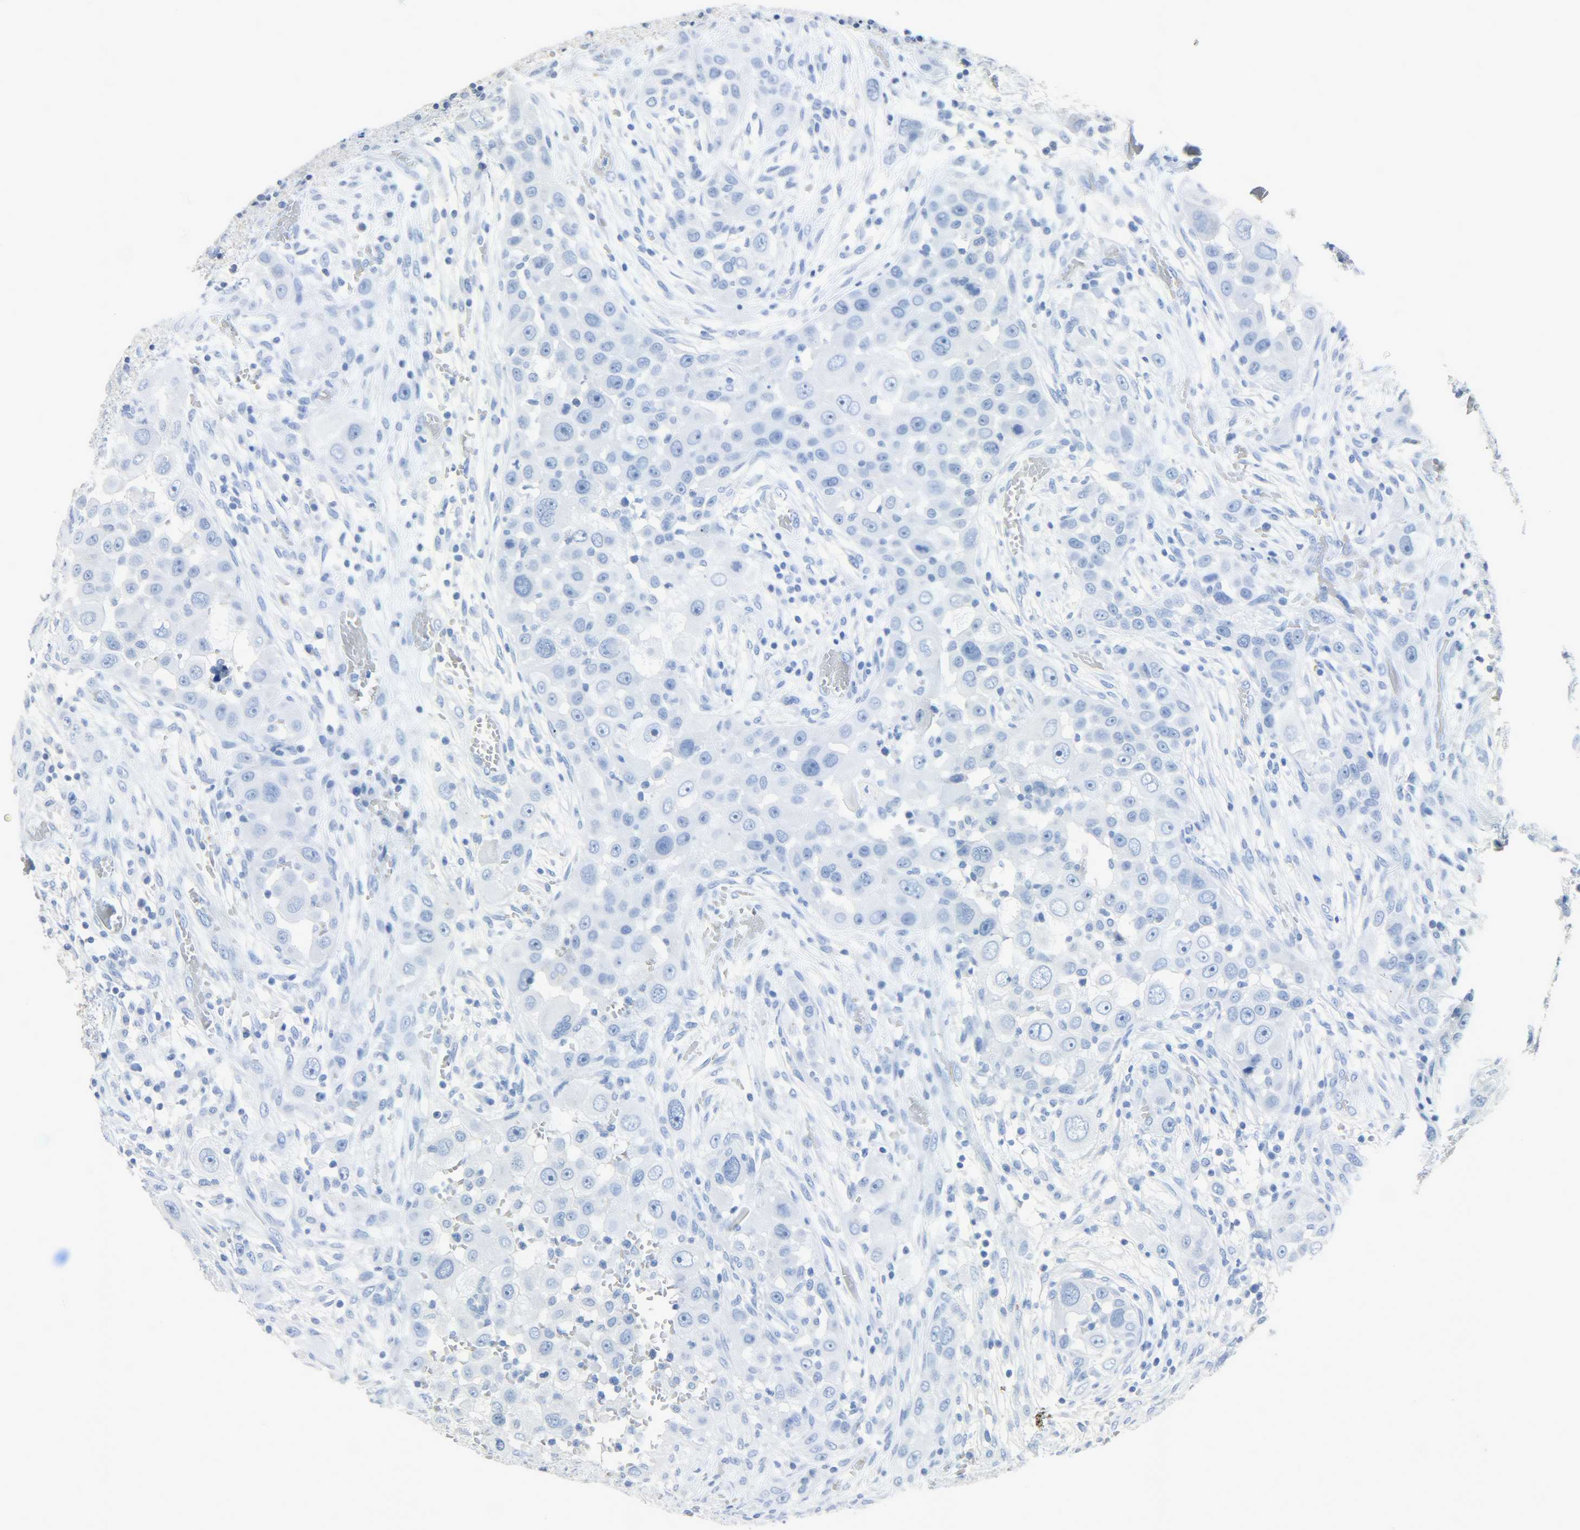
{"staining": {"intensity": "negative", "quantity": "none", "location": "none"}, "tissue": "head and neck cancer", "cell_type": "Tumor cells", "image_type": "cancer", "snomed": [{"axis": "morphology", "description": "Carcinoma, NOS"}, {"axis": "topography", "description": "Head-Neck"}], "caption": "IHC histopathology image of human head and neck cancer stained for a protein (brown), which displays no positivity in tumor cells.", "gene": "CA3", "patient": {"sex": "male", "age": 87}}